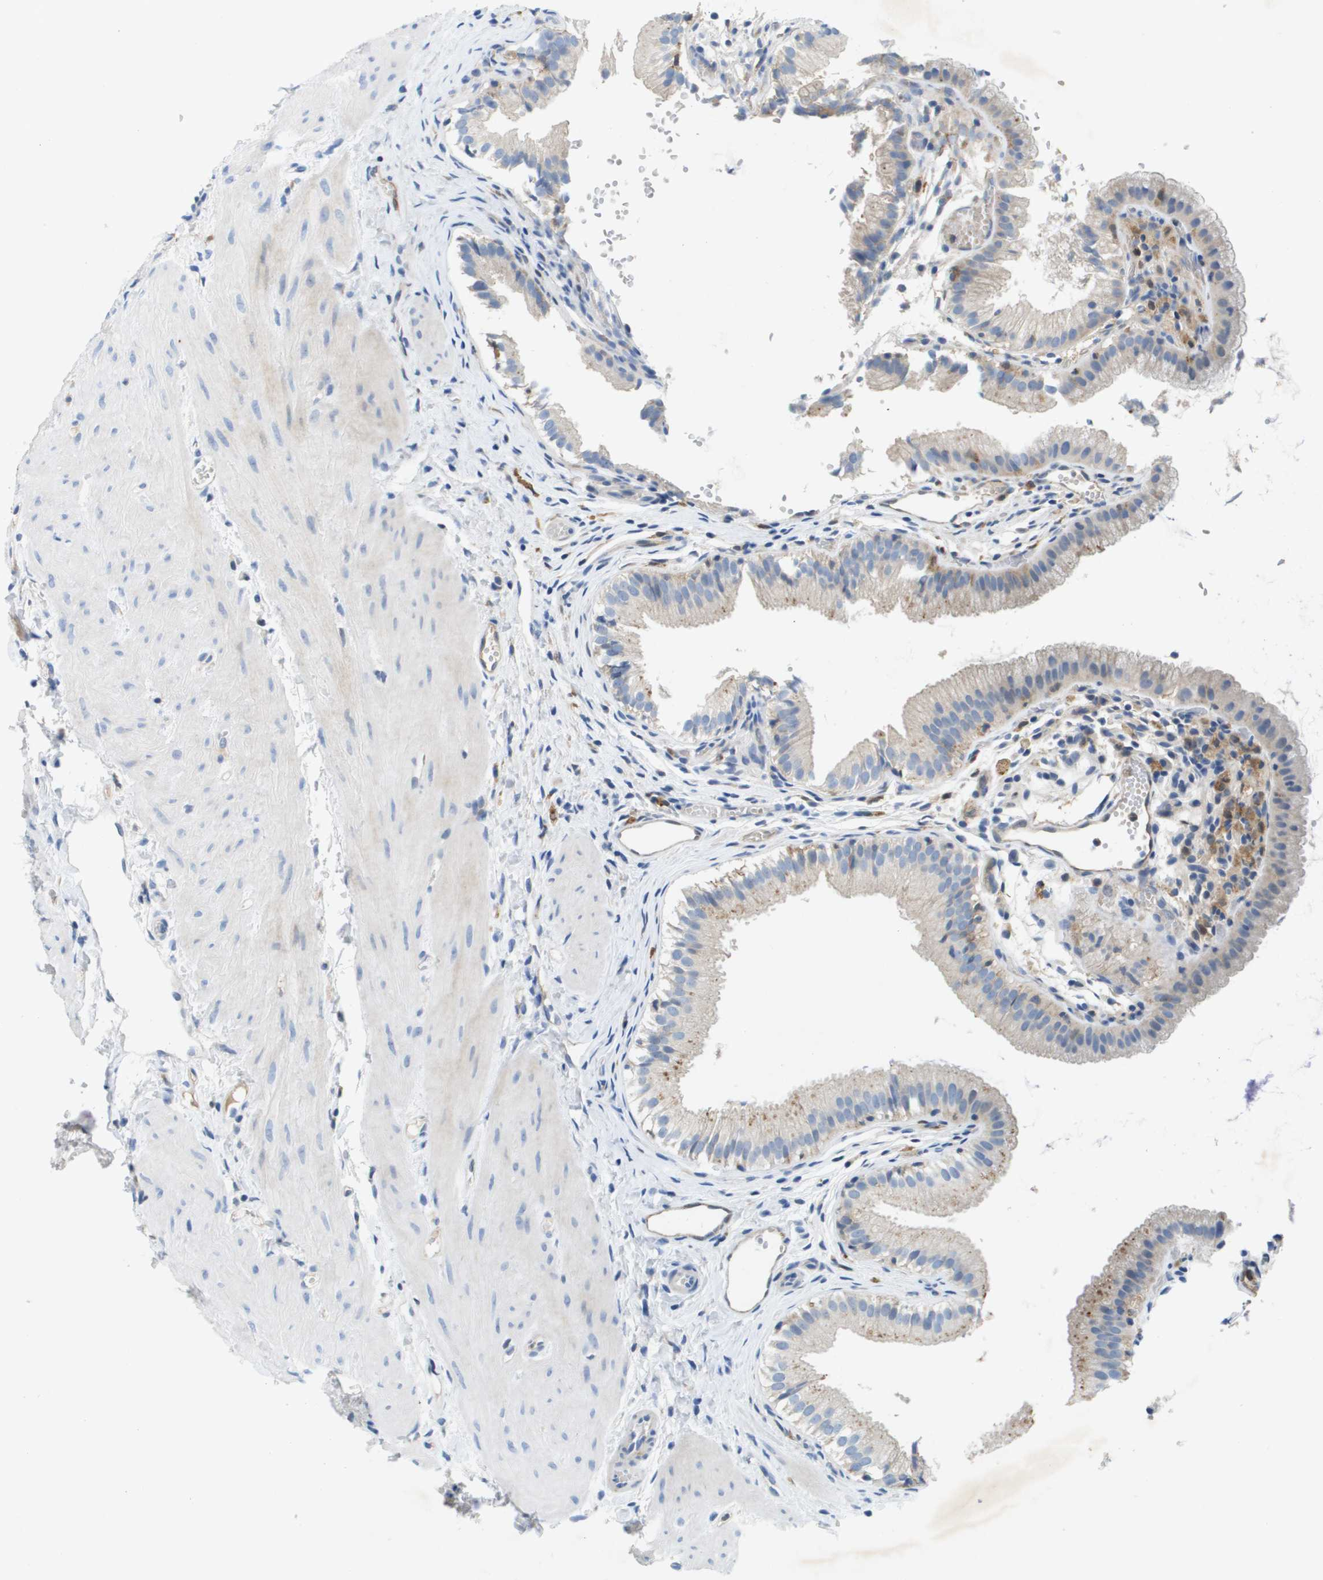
{"staining": {"intensity": "moderate", "quantity": "<25%", "location": "cytoplasmic/membranous"}, "tissue": "gallbladder", "cell_type": "Glandular cells", "image_type": "normal", "snomed": [{"axis": "morphology", "description": "Normal tissue, NOS"}, {"axis": "topography", "description": "Gallbladder"}], "caption": "Immunohistochemical staining of unremarkable human gallbladder demonstrates low levels of moderate cytoplasmic/membranous staining in approximately <25% of glandular cells.", "gene": "LIPG", "patient": {"sex": "female", "age": 26}}